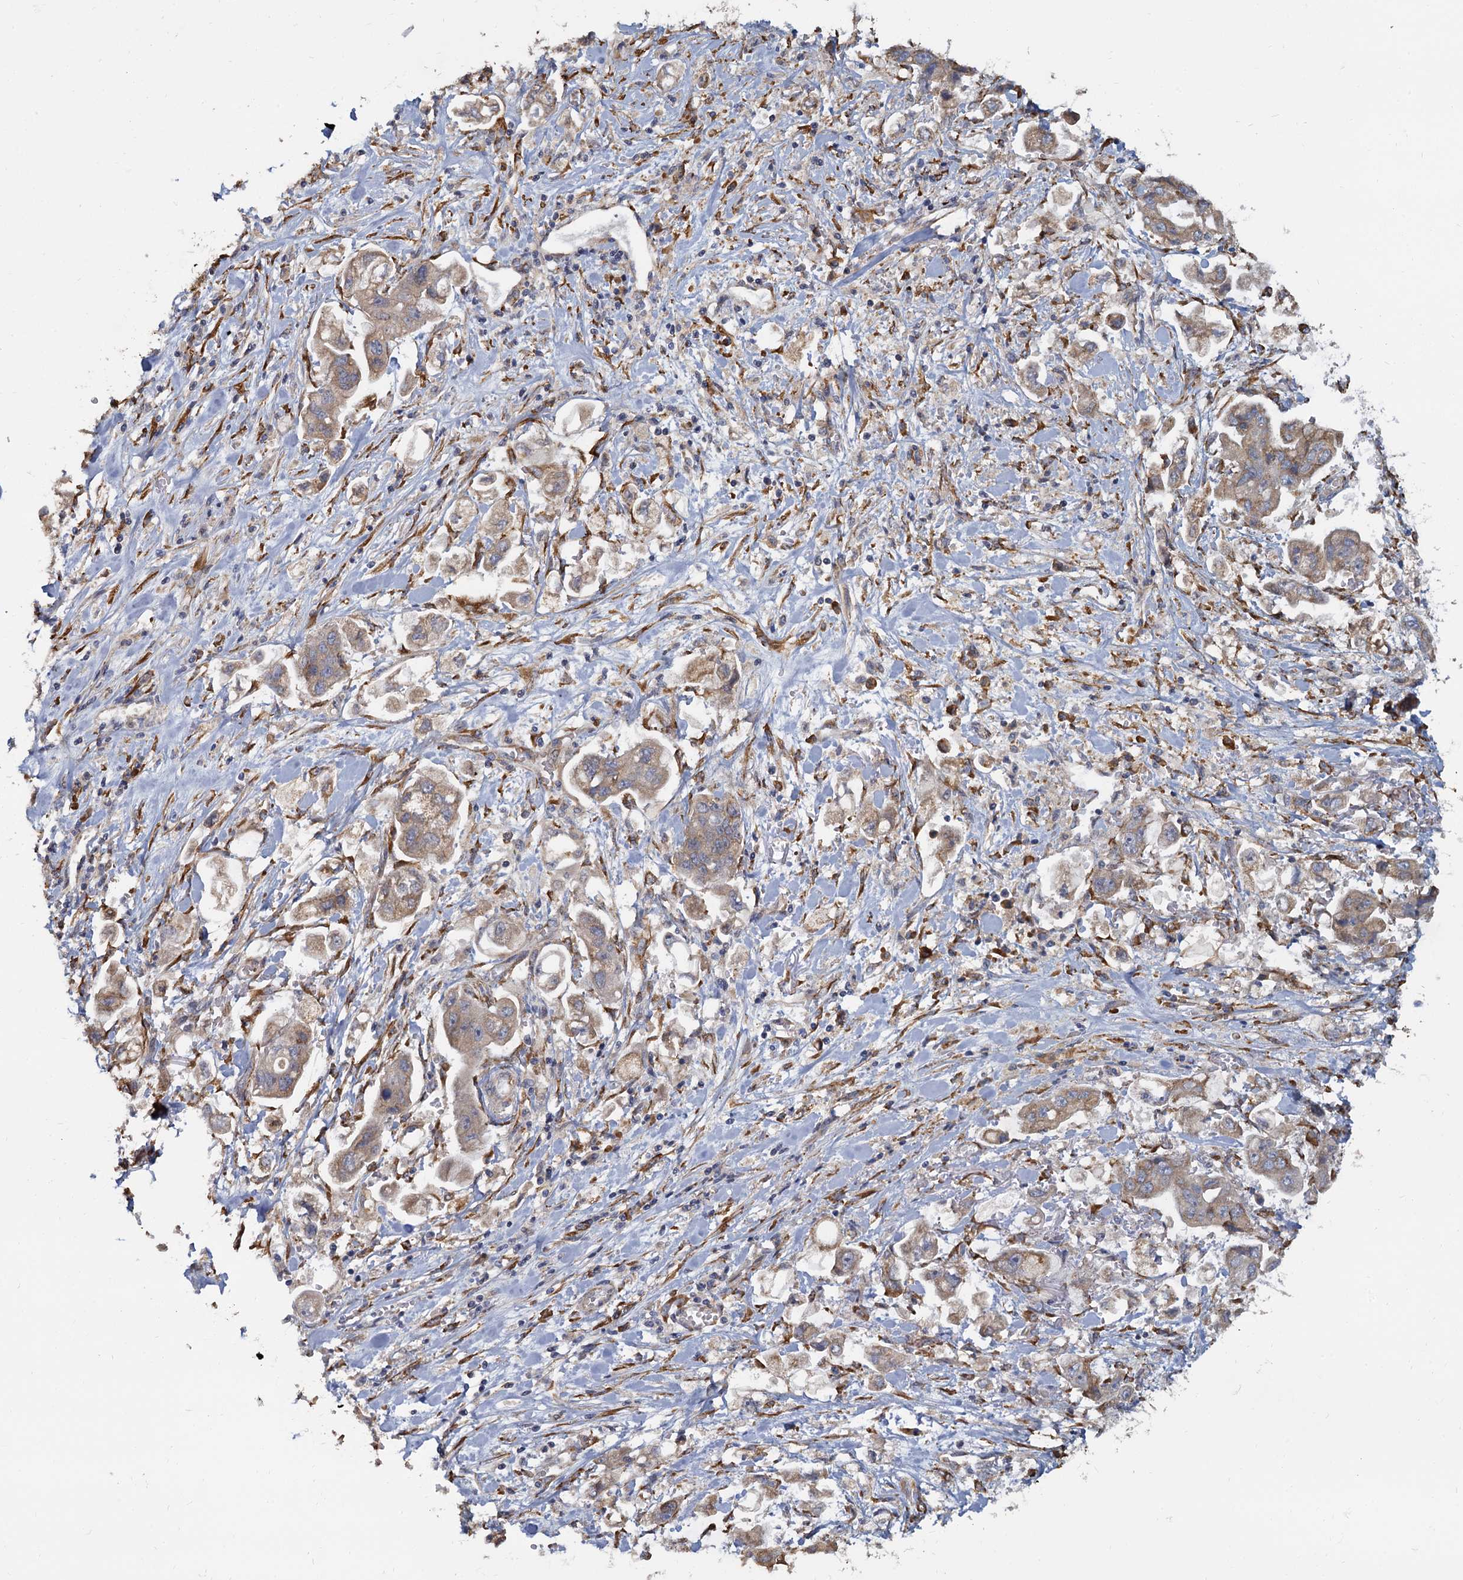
{"staining": {"intensity": "moderate", "quantity": ">75%", "location": "cytoplasmic/membranous"}, "tissue": "stomach cancer", "cell_type": "Tumor cells", "image_type": "cancer", "snomed": [{"axis": "morphology", "description": "Adenocarcinoma, NOS"}, {"axis": "topography", "description": "Stomach"}], "caption": "Adenocarcinoma (stomach) tissue exhibits moderate cytoplasmic/membranous positivity in approximately >75% of tumor cells, visualized by immunohistochemistry.", "gene": "LRRC51", "patient": {"sex": "male", "age": 62}}